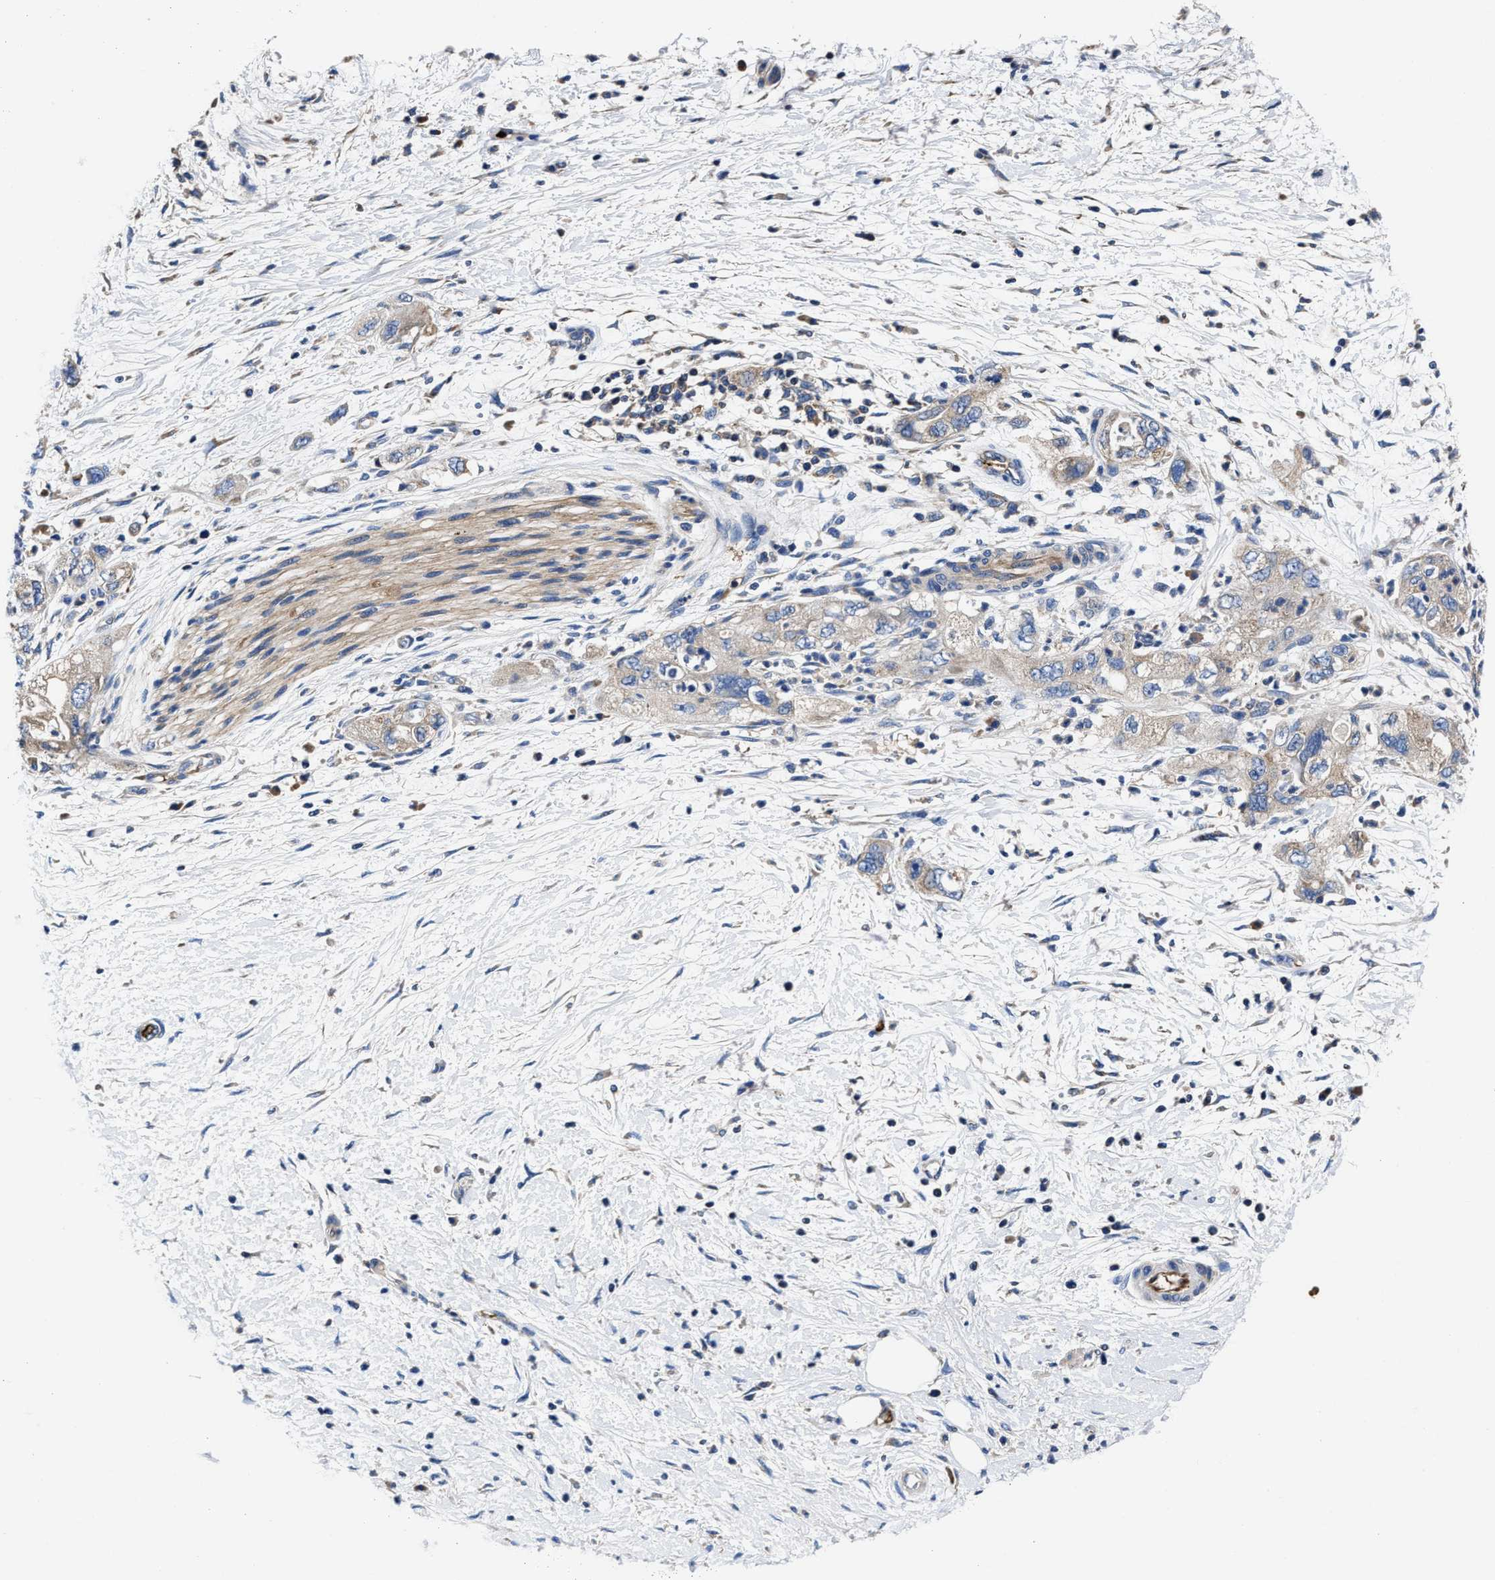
{"staining": {"intensity": "weak", "quantity": "25%-75%", "location": "cytoplasmic/membranous"}, "tissue": "pancreatic cancer", "cell_type": "Tumor cells", "image_type": "cancer", "snomed": [{"axis": "morphology", "description": "Adenocarcinoma, NOS"}, {"axis": "topography", "description": "Pancreas"}], "caption": "Weak cytoplasmic/membranous protein staining is identified in about 25%-75% of tumor cells in pancreatic cancer. (DAB IHC with brightfield microscopy, high magnification).", "gene": "PHLPP1", "patient": {"sex": "female", "age": 73}}